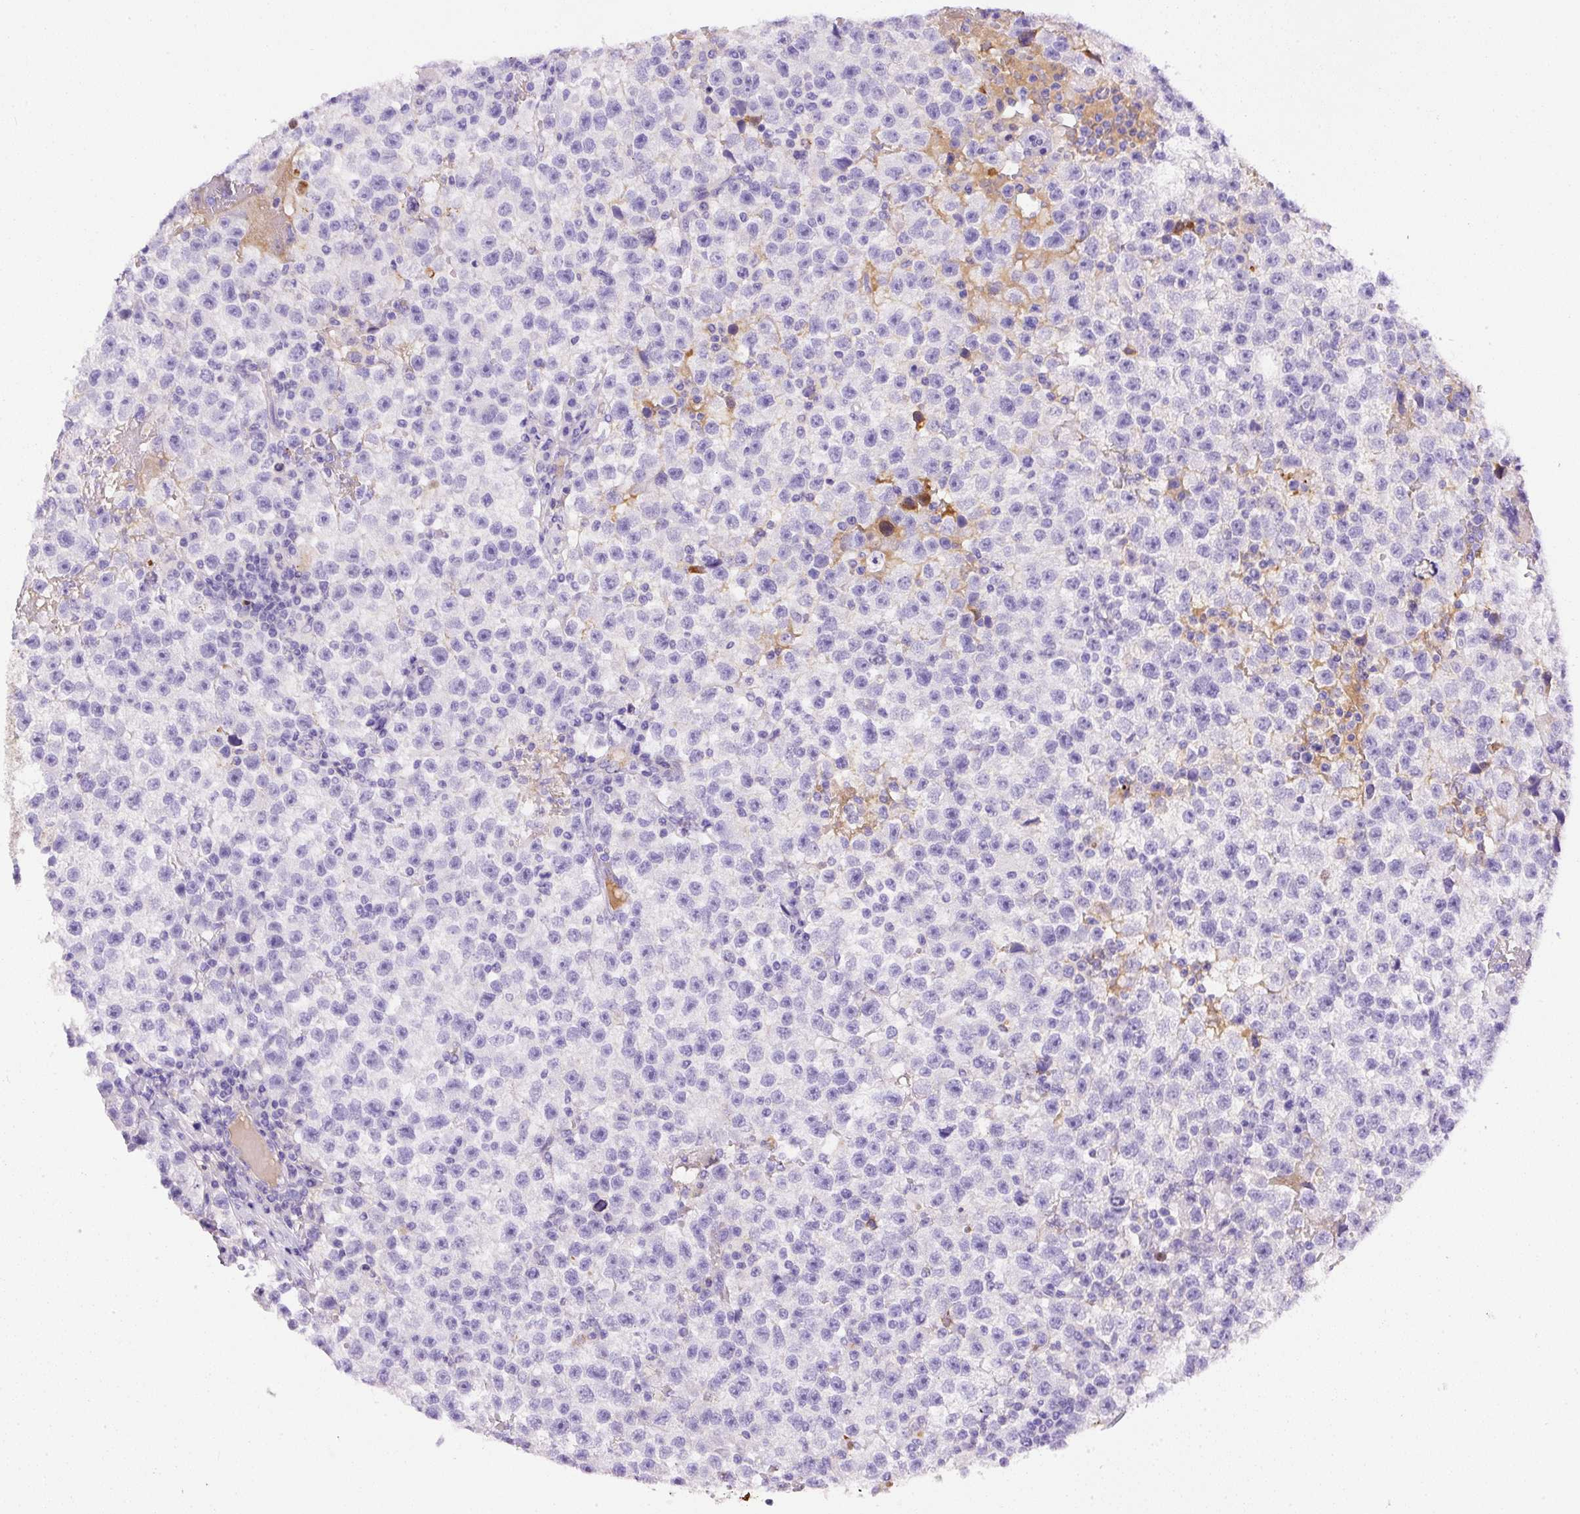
{"staining": {"intensity": "negative", "quantity": "none", "location": "none"}, "tissue": "testis cancer", "cell_type": "Tumor cells", "image_type": "cancer", "snomed": [{"axis": "morphology", "description": "Seminoma, NOS"}, {"axis": "topography", "description": "Testis"}], "caption": "High magnification brightfield microscopy of seminoma (testis) stained with DAB (3,3'-diaminobenzidine) (brown) and counterstained with hematoxylin (blue): tumor cells show no significant staining.", "gene": "APCS", "patient": {"sex": "male", "age": 22}}